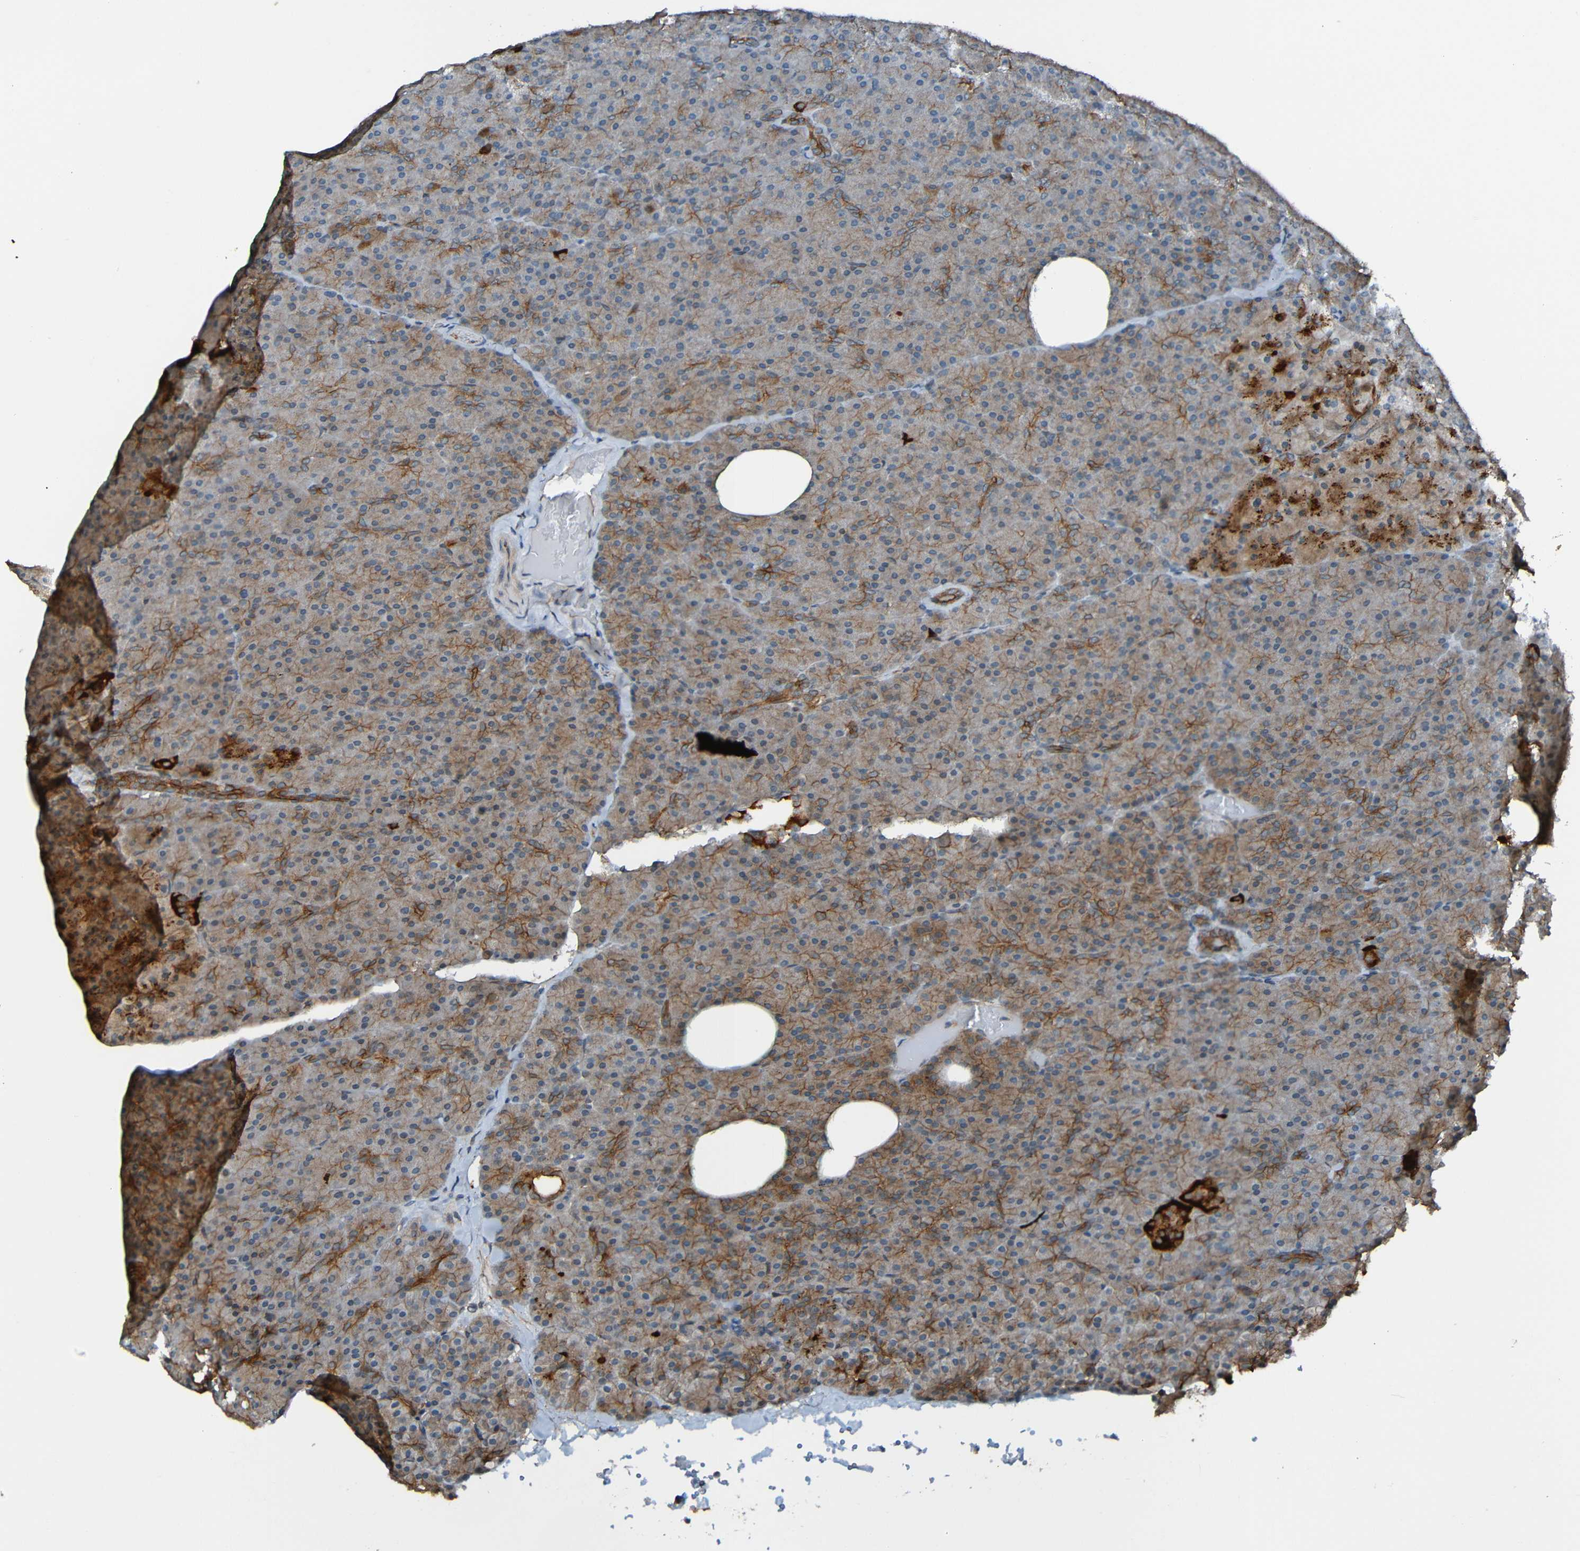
{"staining": {"intensity": "moderate", "quantity": "25%-75%", "location": "cytoplasmic/membranous"}, "tissue": "pancreas", "cell_type": "Exocrine glandular cells", "image_type": "normal", "snomed": [{"axis": "morphology", "description": "Normal tissue, NOS"}, {"axis": "topography", "description": "Pancreas"}], "caption": "IHC micrograph of benign pancreas stained for a protein (brown), which demonstrates medium levels of moderate cytoplasmic/membranous staining in approximately 25%-75% of exocrine glandular cells.", "gene": "LGR5", "patient": {"sex": "female", "age": 35}}